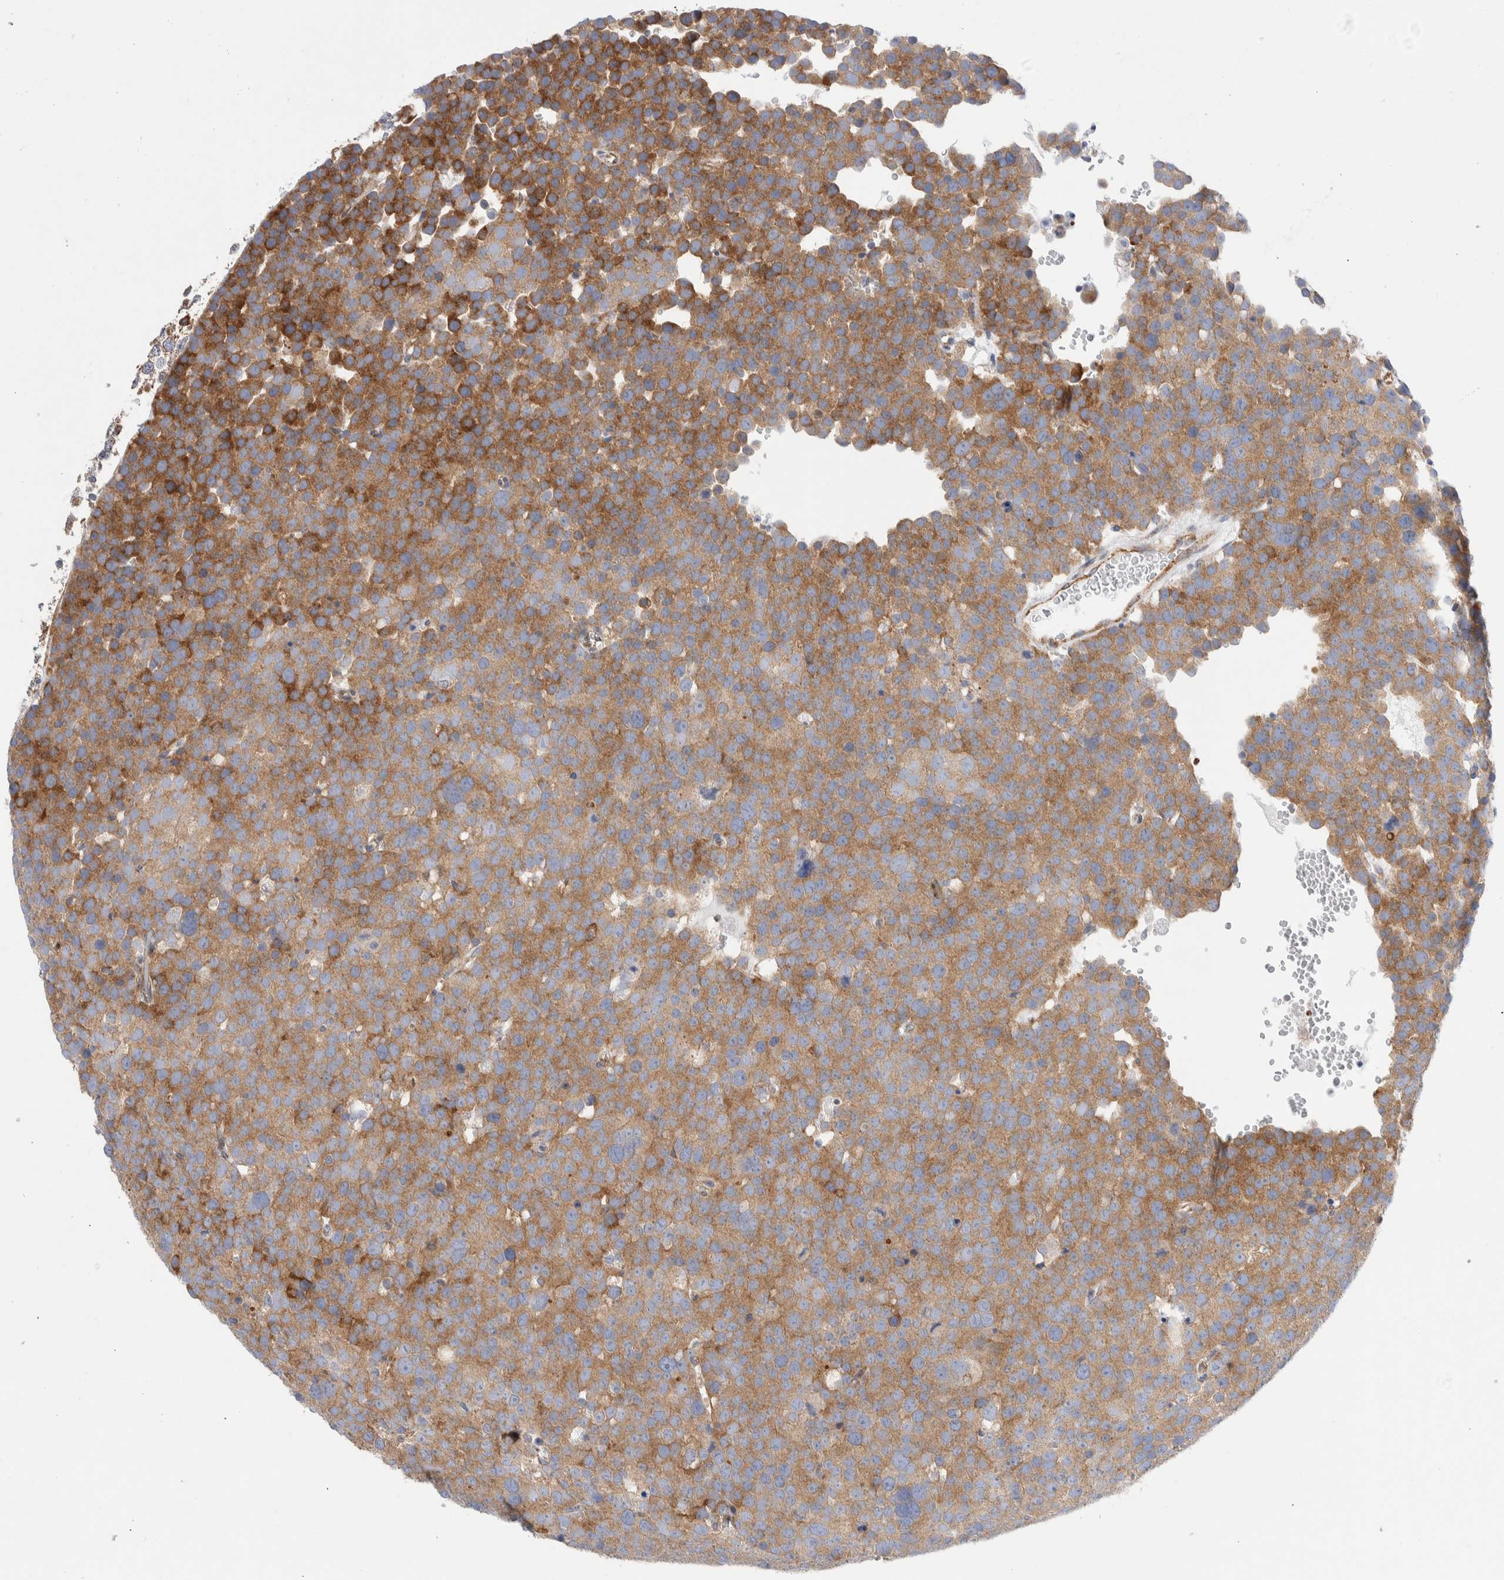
{"staining": {"intensity": "moderate", "quantity": ">75%", "location": "cytoplasmic/membranous"}, "tissue": "testis cancer", "cell_type": "Tumor cells", "image_type": "cancer", "snomed": [{"axis": "morphology", "description": "Seminoma, NOS"}, {"axis": "topography", "description": "Testis"}], "caption": "Testis cancer stained for a protein shows moderate cytoplasmic/membranous positivity in tumor cells.", "gene": "RACK1", "patient": {"sex": "male", "age": 71}}